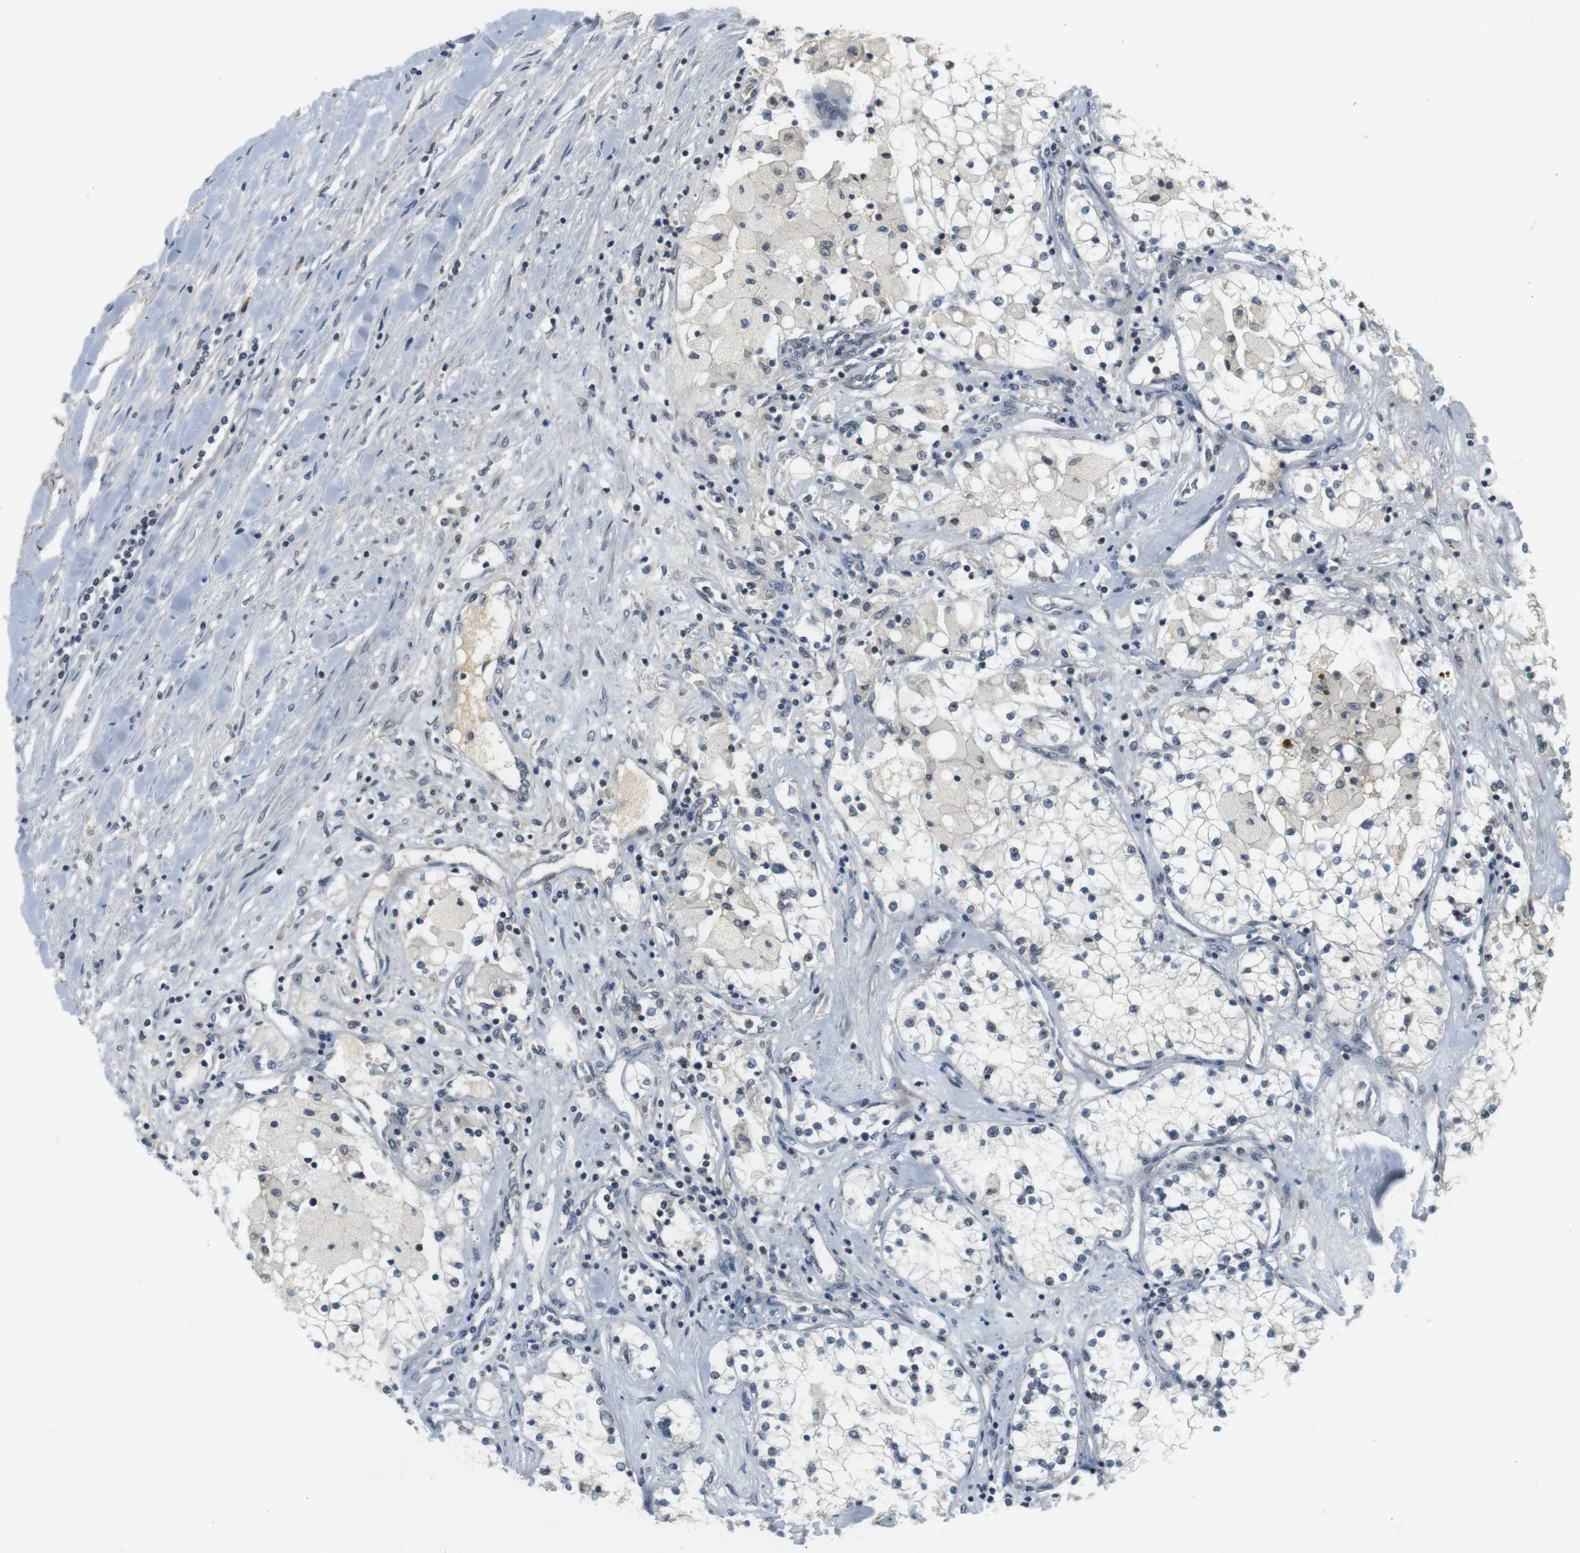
{"staining": {"intensity": "negative", "quantity": "none", "location": "none"}, "tissue": "renal cancer", "cell_type": "Tumor cells", "image_type": "cancer", "snomed": [{"axis": "morphology", "description": "Adenocarcinoma, NOS"}, {"axis": "topography", "description": "Kidney"}], "caption": "High magnification brightfield microscopy of renal adenocarcinoma stained with DAB (brown) and counterstained with hematoxylin (blue): tumor cells show no significant positivity.", "gene": "WNT7A", "patient": {"sex": "male", "age": 68}}